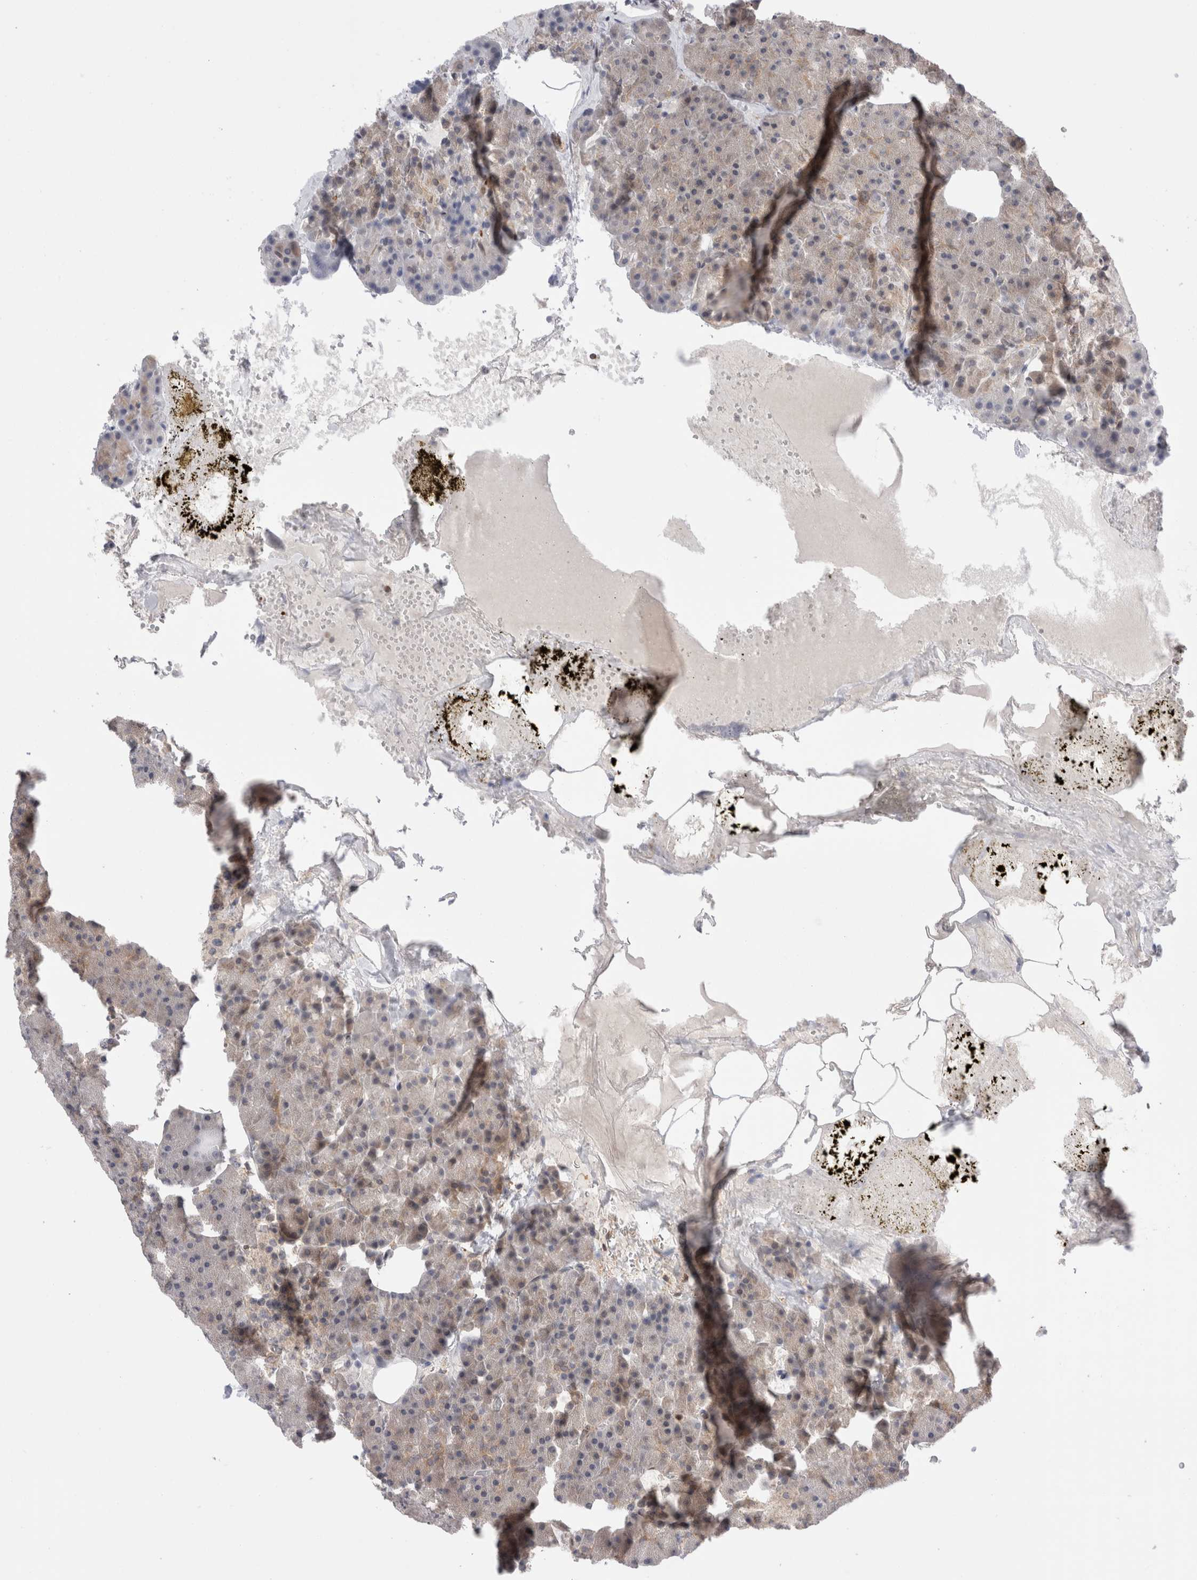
{"staining": {"intensity": "moderate", "quantity": "<25%", "location": "cytoplasmic/membranous"}, "tissue": "pancreas", "cell_type": "Exocrine glandular cells", "image_type": "normal", "snomed": [{"axis": "morphology", "description": "Normal tissue, NOS"}, {"axis": "morphology", "description": "Carcinoid, malignant, NOS"}, {"axis": "topography", "description": "Pancreas"}], "caption": "A low amount of moderate cytoplasmic/membranous staining is seen in approximately <25% of exocrine glandular cells in normal pancreas.", "gene": "NFKB1", "patient": {"sex": "female", "age": 35}}